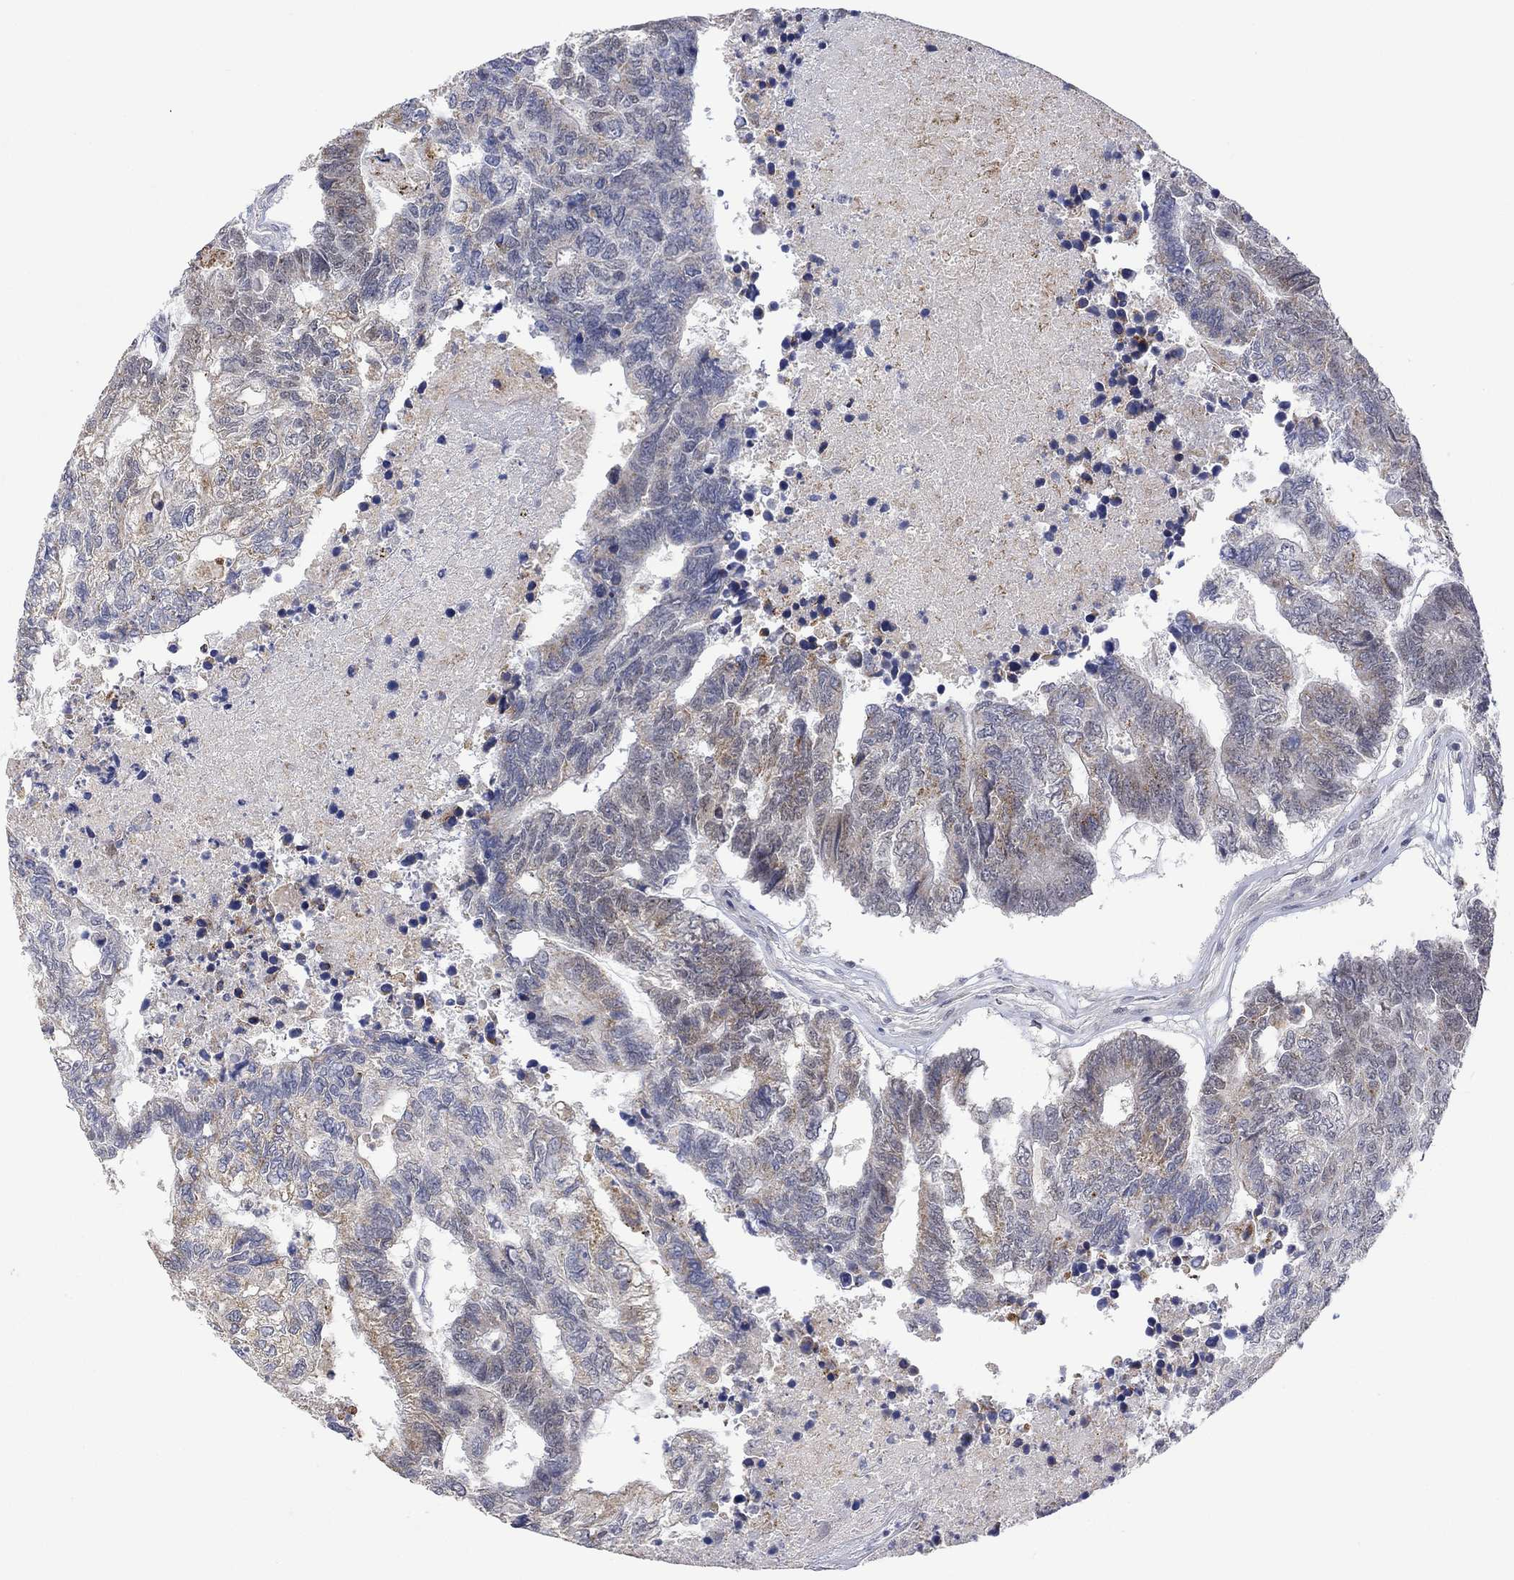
{"staining": {"intensity": "moderate", "quantity": "<25%", "location": "cytoplasmic/membranous"}, "tissue": "colorectal cancer", "cell_type": "Tumor cells", "image_type": "cancer", "snomed": [{"axis": "morphology", "description": "Adenocarcinoma, NOS"}, {"axis": "topography", "description": "Colon"}], "caption": "A high-resolution image shows IHC staining of colorectal adenocarcinoma, which demonstrates moderate cytoplasmic/membranous staining in approximately <25% of tumor cells. The protein of interest is stained brown, and the nuclei are stained in blue (DAB IHC with brightfield microscopy, high magnification).", "gene": "SLC48A1", "patient": {"sex": "female", "age": 48}}